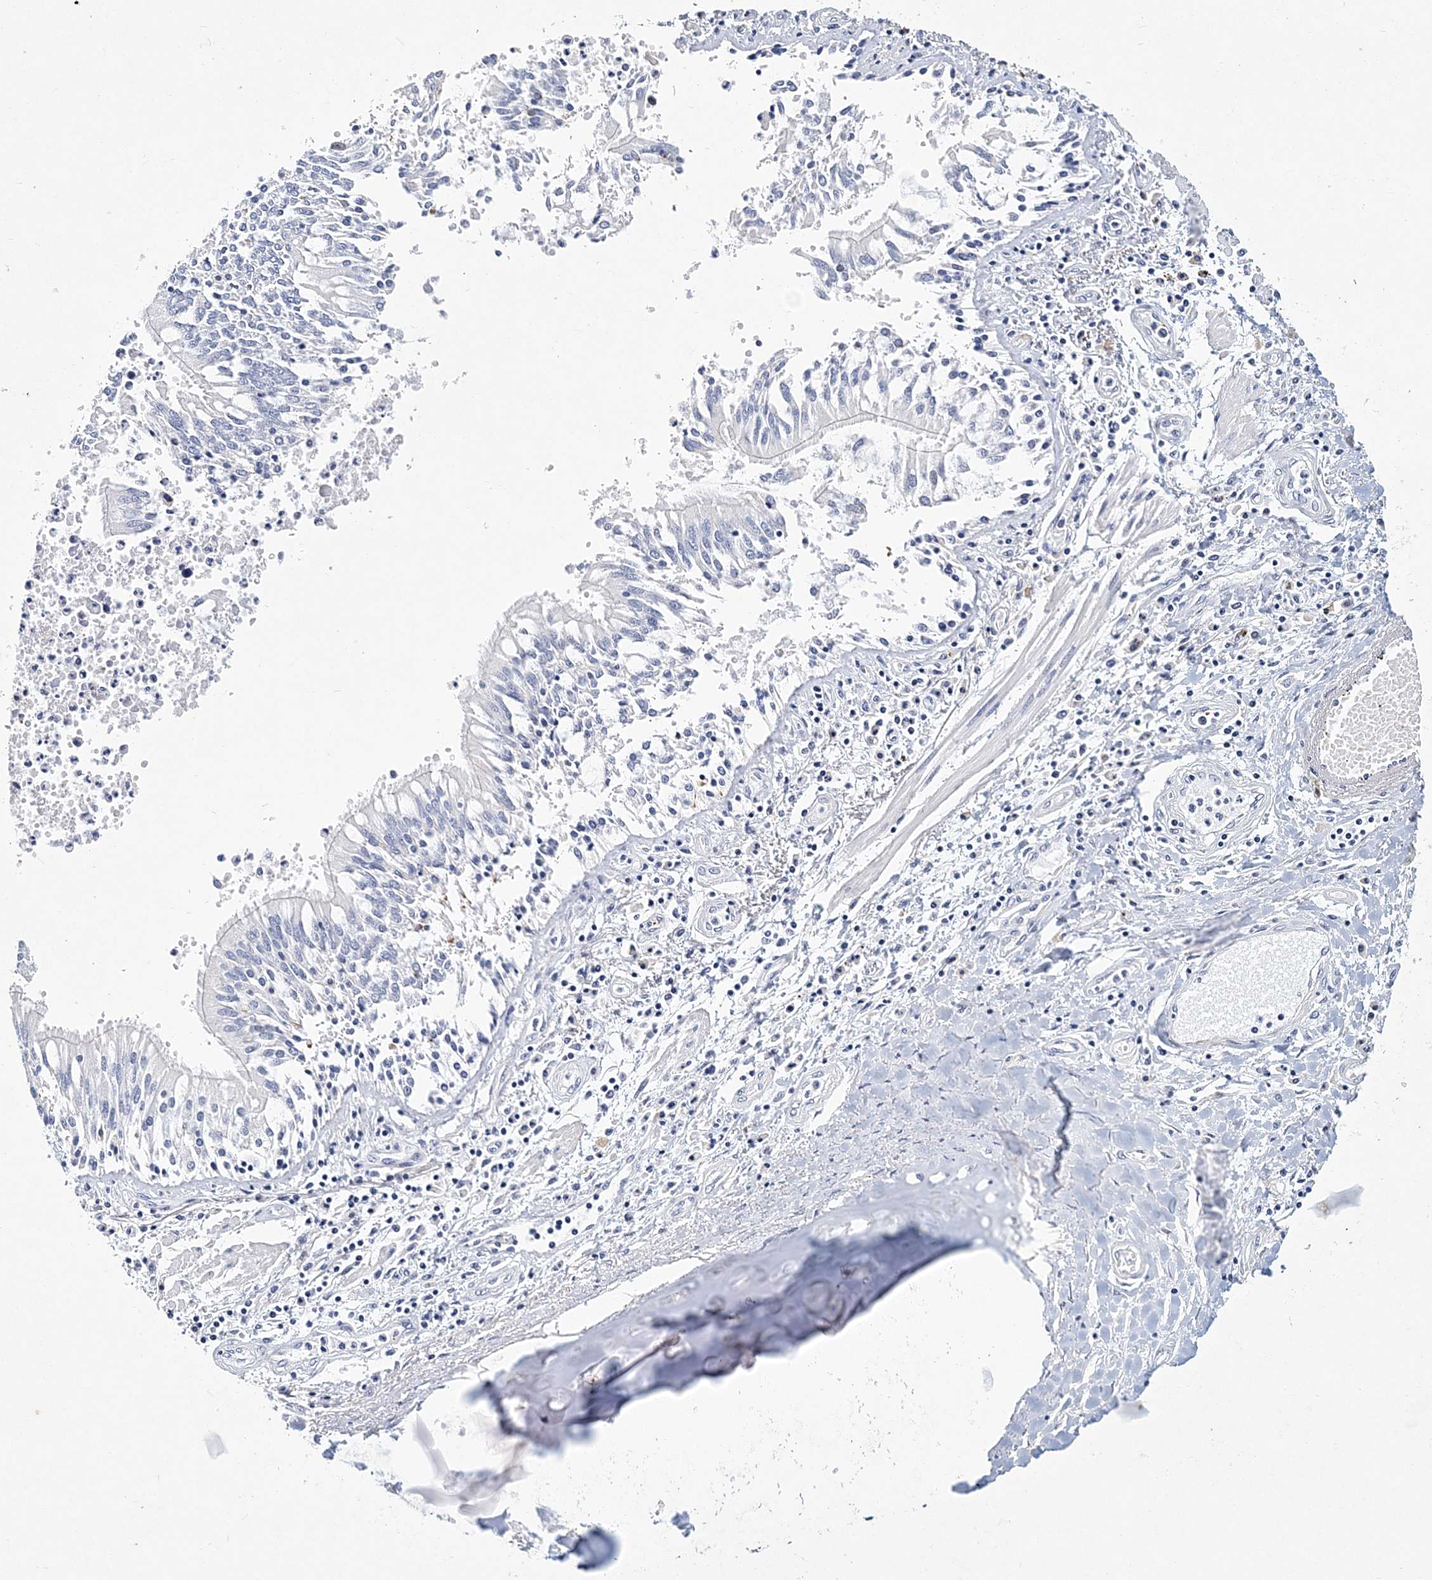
{"staining": {"intensity": "negative", "quantity": "none", "location": "none"}, "tissue": "adipose tissue", "cell_type": "Adipocytes", "image_type": "normal", "snomed": [{"axis": "morphology", "description": "Normal tissue, NOS"}, {"axis": "topography", "description": "Cartilage tissue"}, {"axis": "topography", "description": "Bronchus"}, {"axis": "topography", "description": "Lung"}, {"axis": "topography", "description": "Peripheral nerve tissue"}], "caption": "Adipocytes are negative for brown protein staining in benign adipose tissue.", "gene": "ITGA2B", "patient": {"sex": "female", "age": 49}}